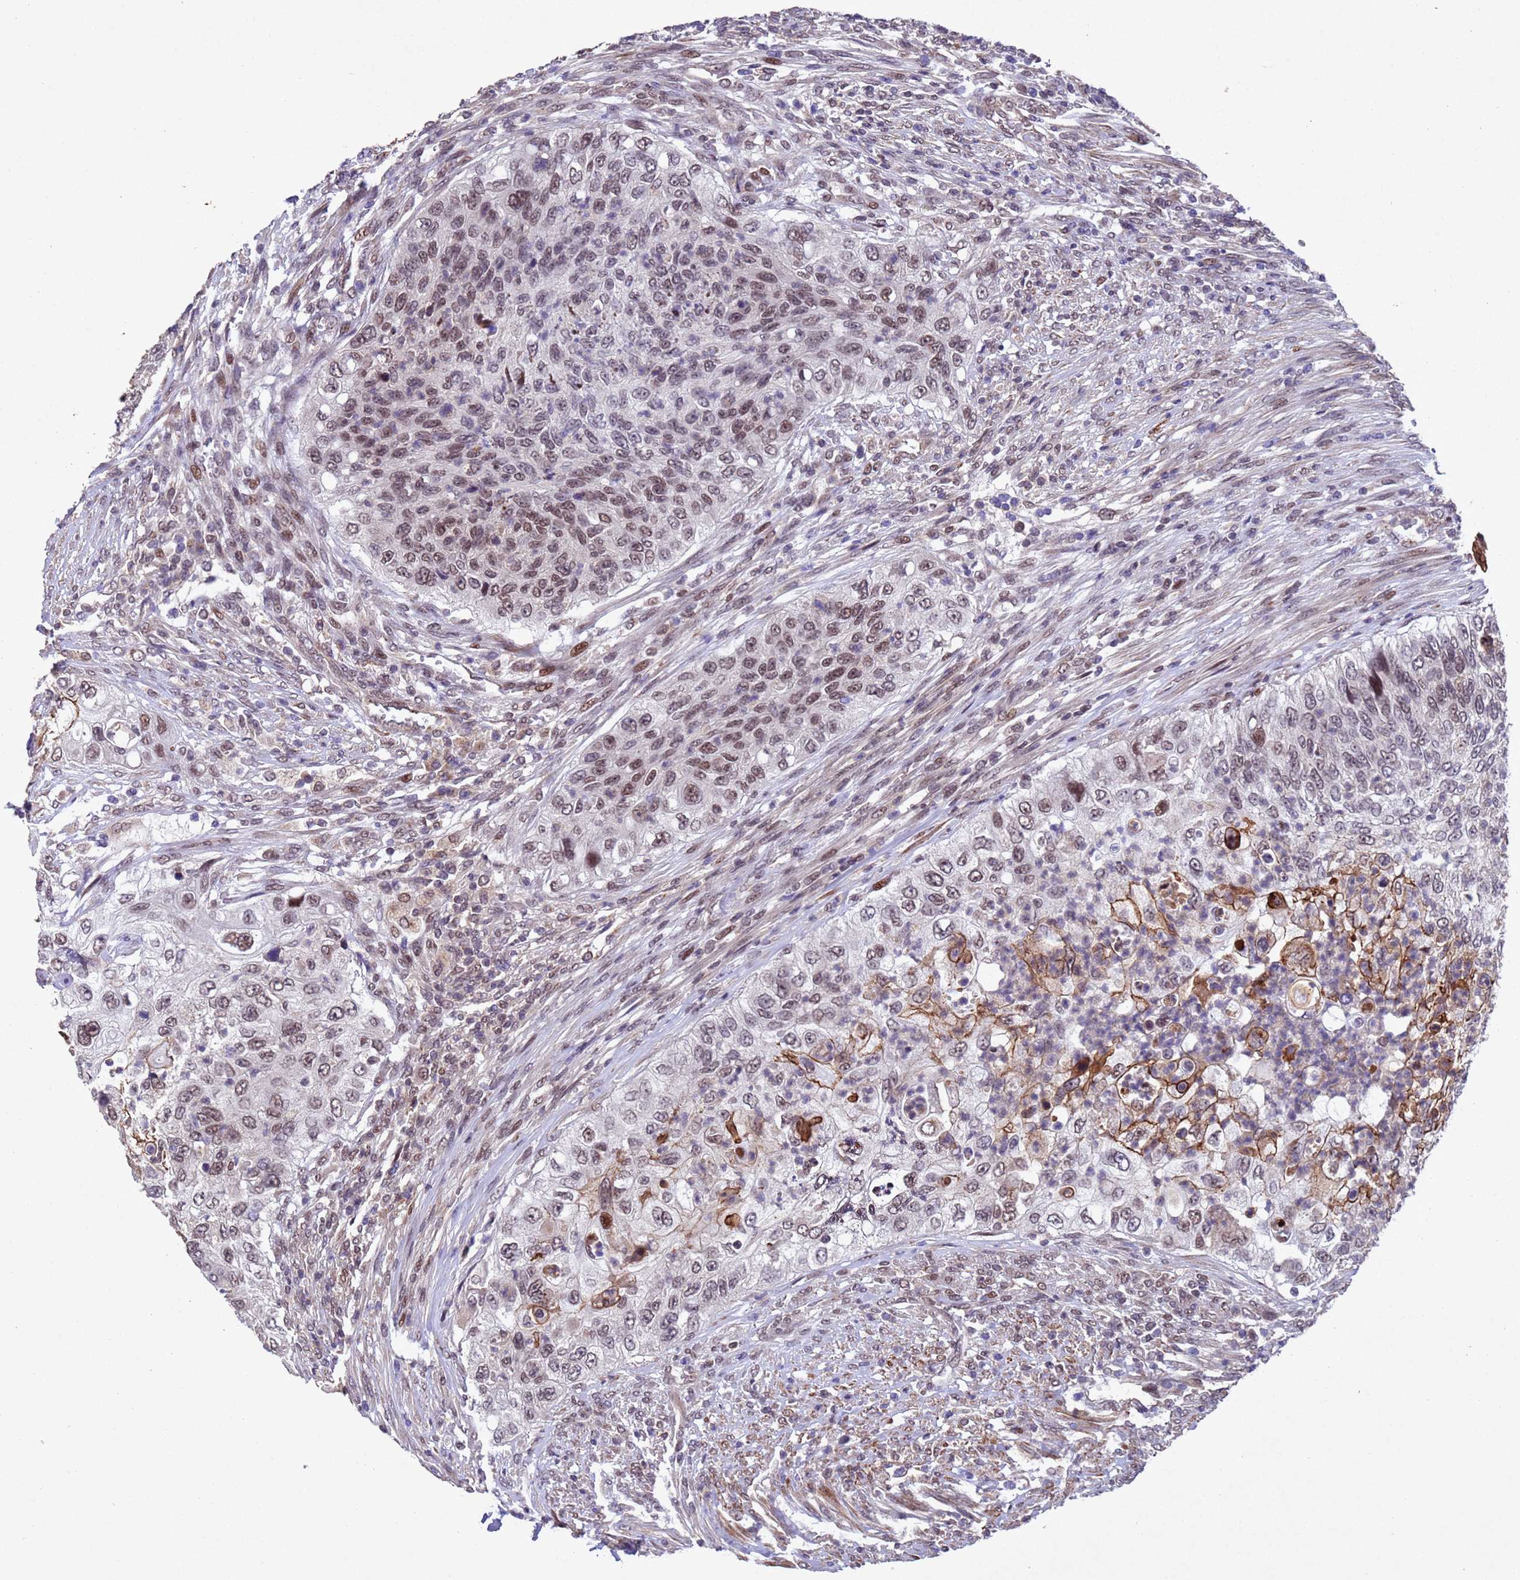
{"staining": {"intensity": "weak", "quantity": ">75%", "location": "nuclear"}, "tissue": "urothelial cancer", "cell_type": "Tumor cells", "image_type": "cancer", "snomed": [{"axis": "morphology", "description": "Urothelial carcinoma, High grade"}, {"axis": "topography", "description": "Urinary bladder"}], "caption": "The histopathology image reveals immunohistochemical staining of urothelial carcinoma (high-grade). There is weak nuclear positivity is appreciated in about >75% of tumor cells.", "gene": "TBK1", "patient": {"sex": "female", "age": 60}}